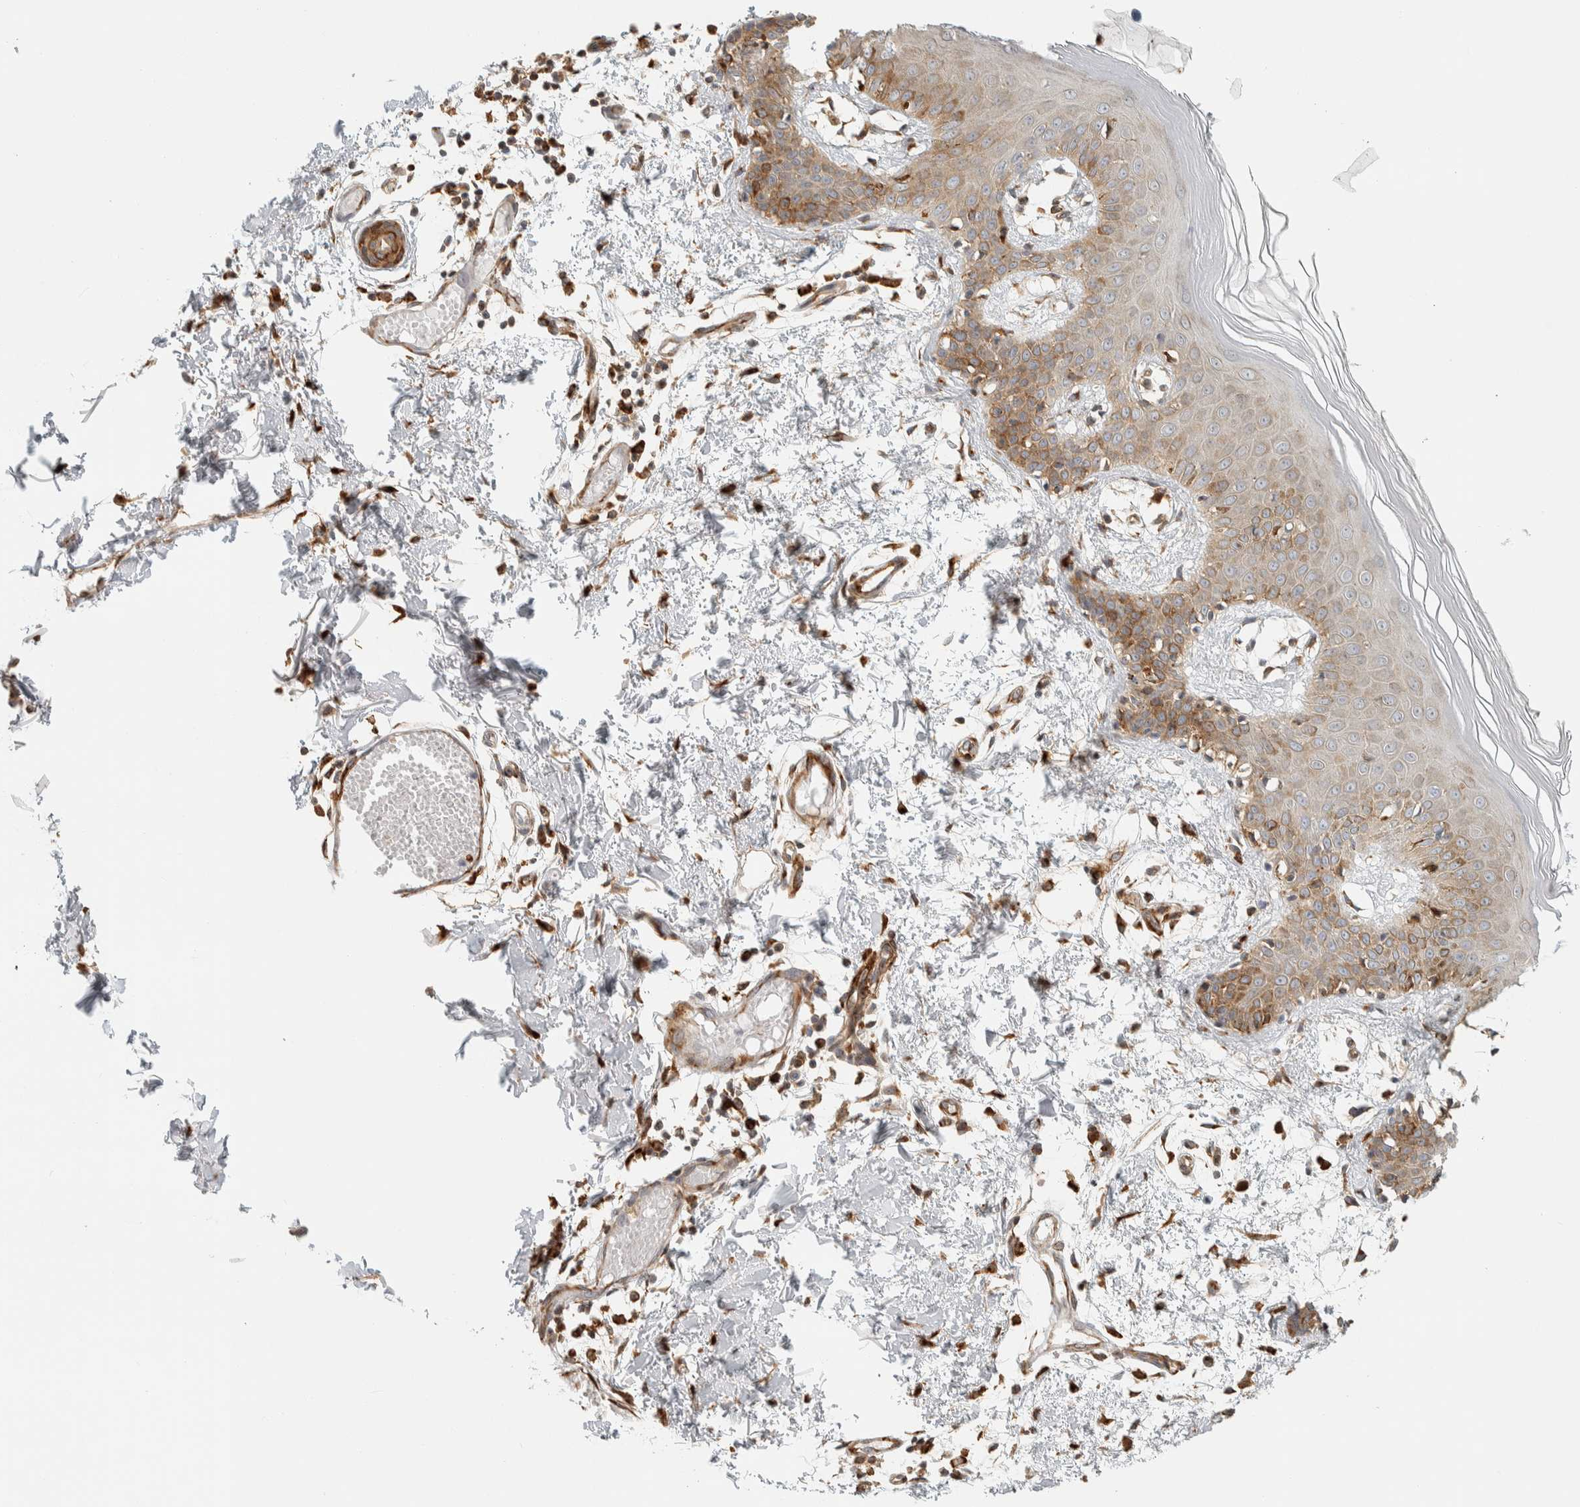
{"staining": {"intensity": "moderate", "quantity": ">75%", "location": "cytoplasmic/membranous"}, "tissue": "skin", "cell_type": "Fibroblasts", "image_type": "normal", "snomed": [{"axis": "morphology", "description": "Normal tissue, NOS"}, {"axis": "topography", "description": "Skin"}], "caption": "This photomicrograph shows immunohistochemistry staining of benign skin, with medium moderate cytoplasmic/membranous staining in about >75% of fibroblasts.", "gene": "LLGL2", "patient": {"sex": "male", "age": 53}}